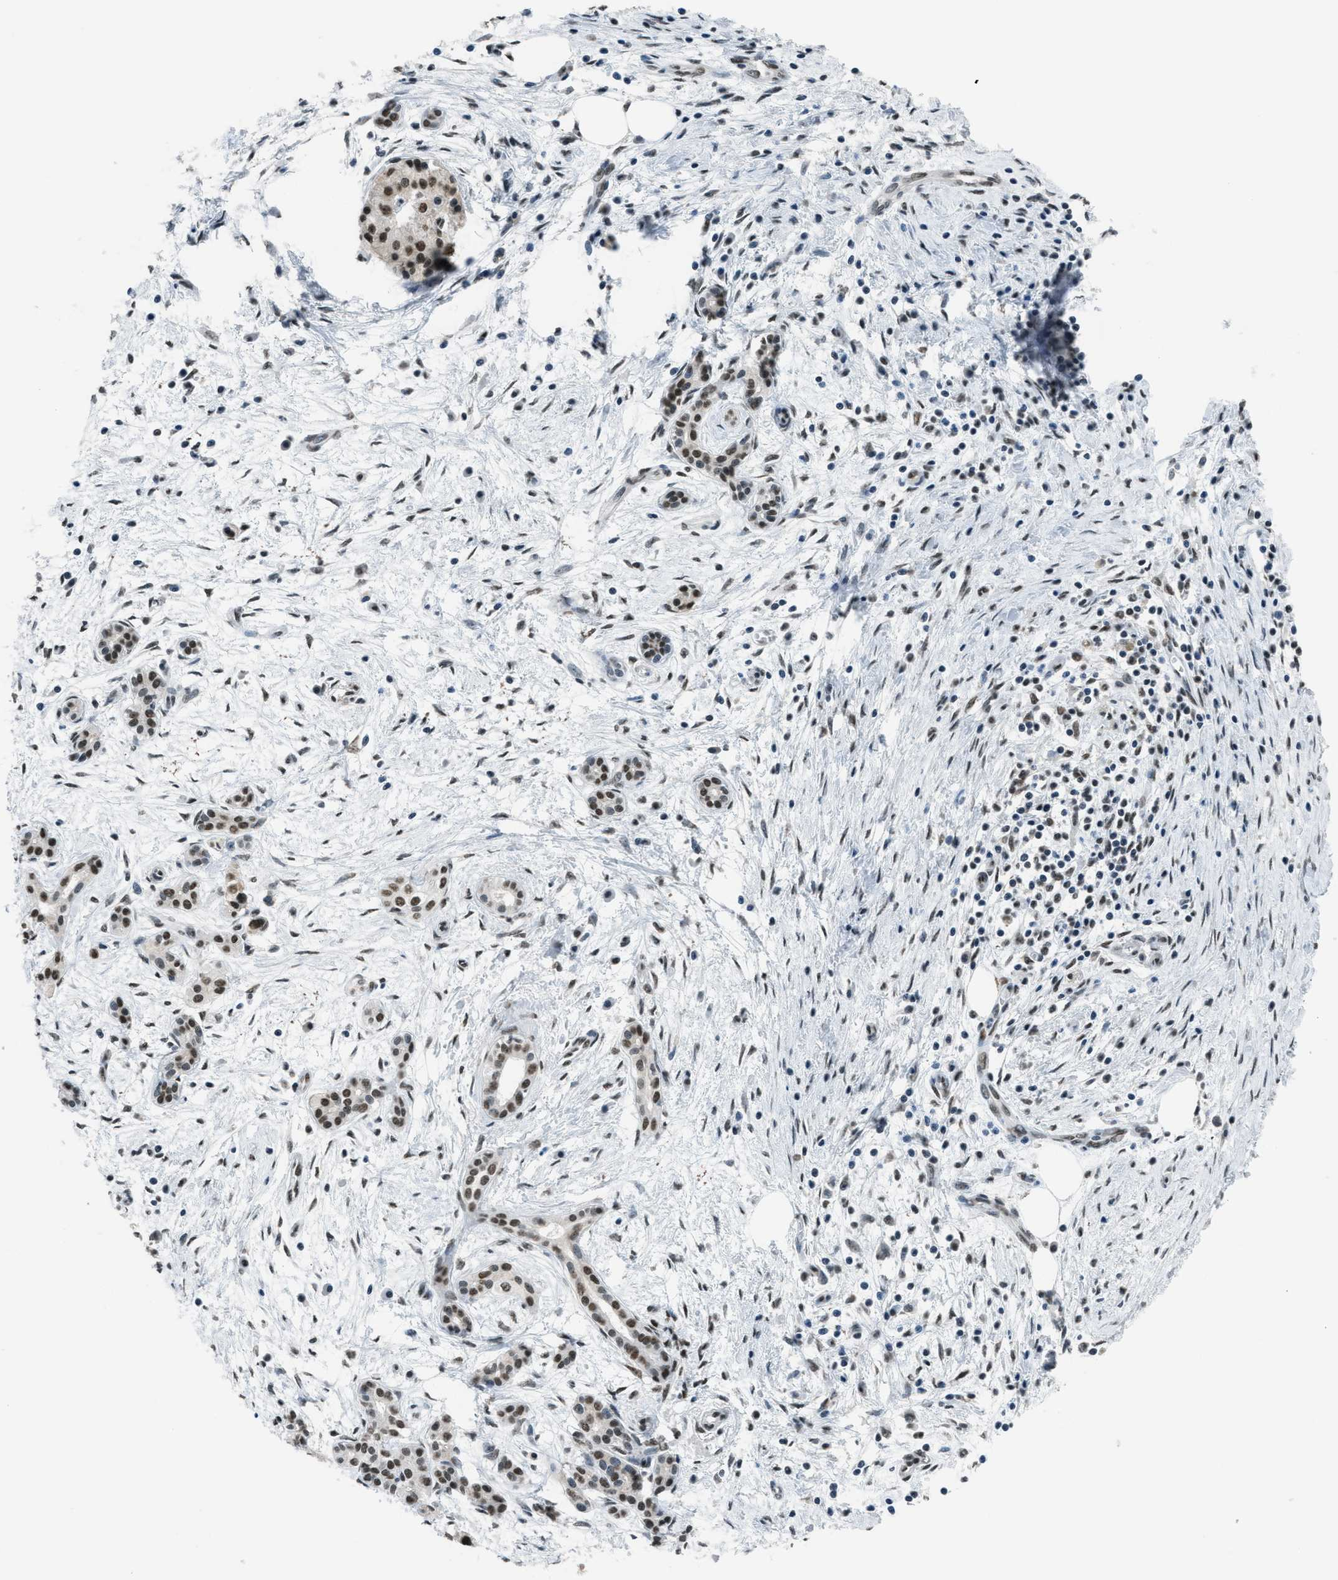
{"staining": {"intensity": "moderate", "quantity": ">75%", "location": "nuclear"}, "tissue": "pancreatic cancer", "cell_type": "Tumor cells", "image_type": "cancer", "snomed": [{"axis": "morphology", "description": "Adenocarcinoma, NOS"}, {"axis": "topography", "description": "Pancreas"}], "caption": "Immunohistochemistry micrograph of neoplastic tissue: human adenocarcinoma (pancreatic) stained using immunohistochemistry (IHC) reveals medium levels of moderate protein expression localized specifically in the nuclear of tumor cells, appearing as a nuclear brown color.", "gene": "GATAD2B", "patient": {"sex": "female", "age": 70}}